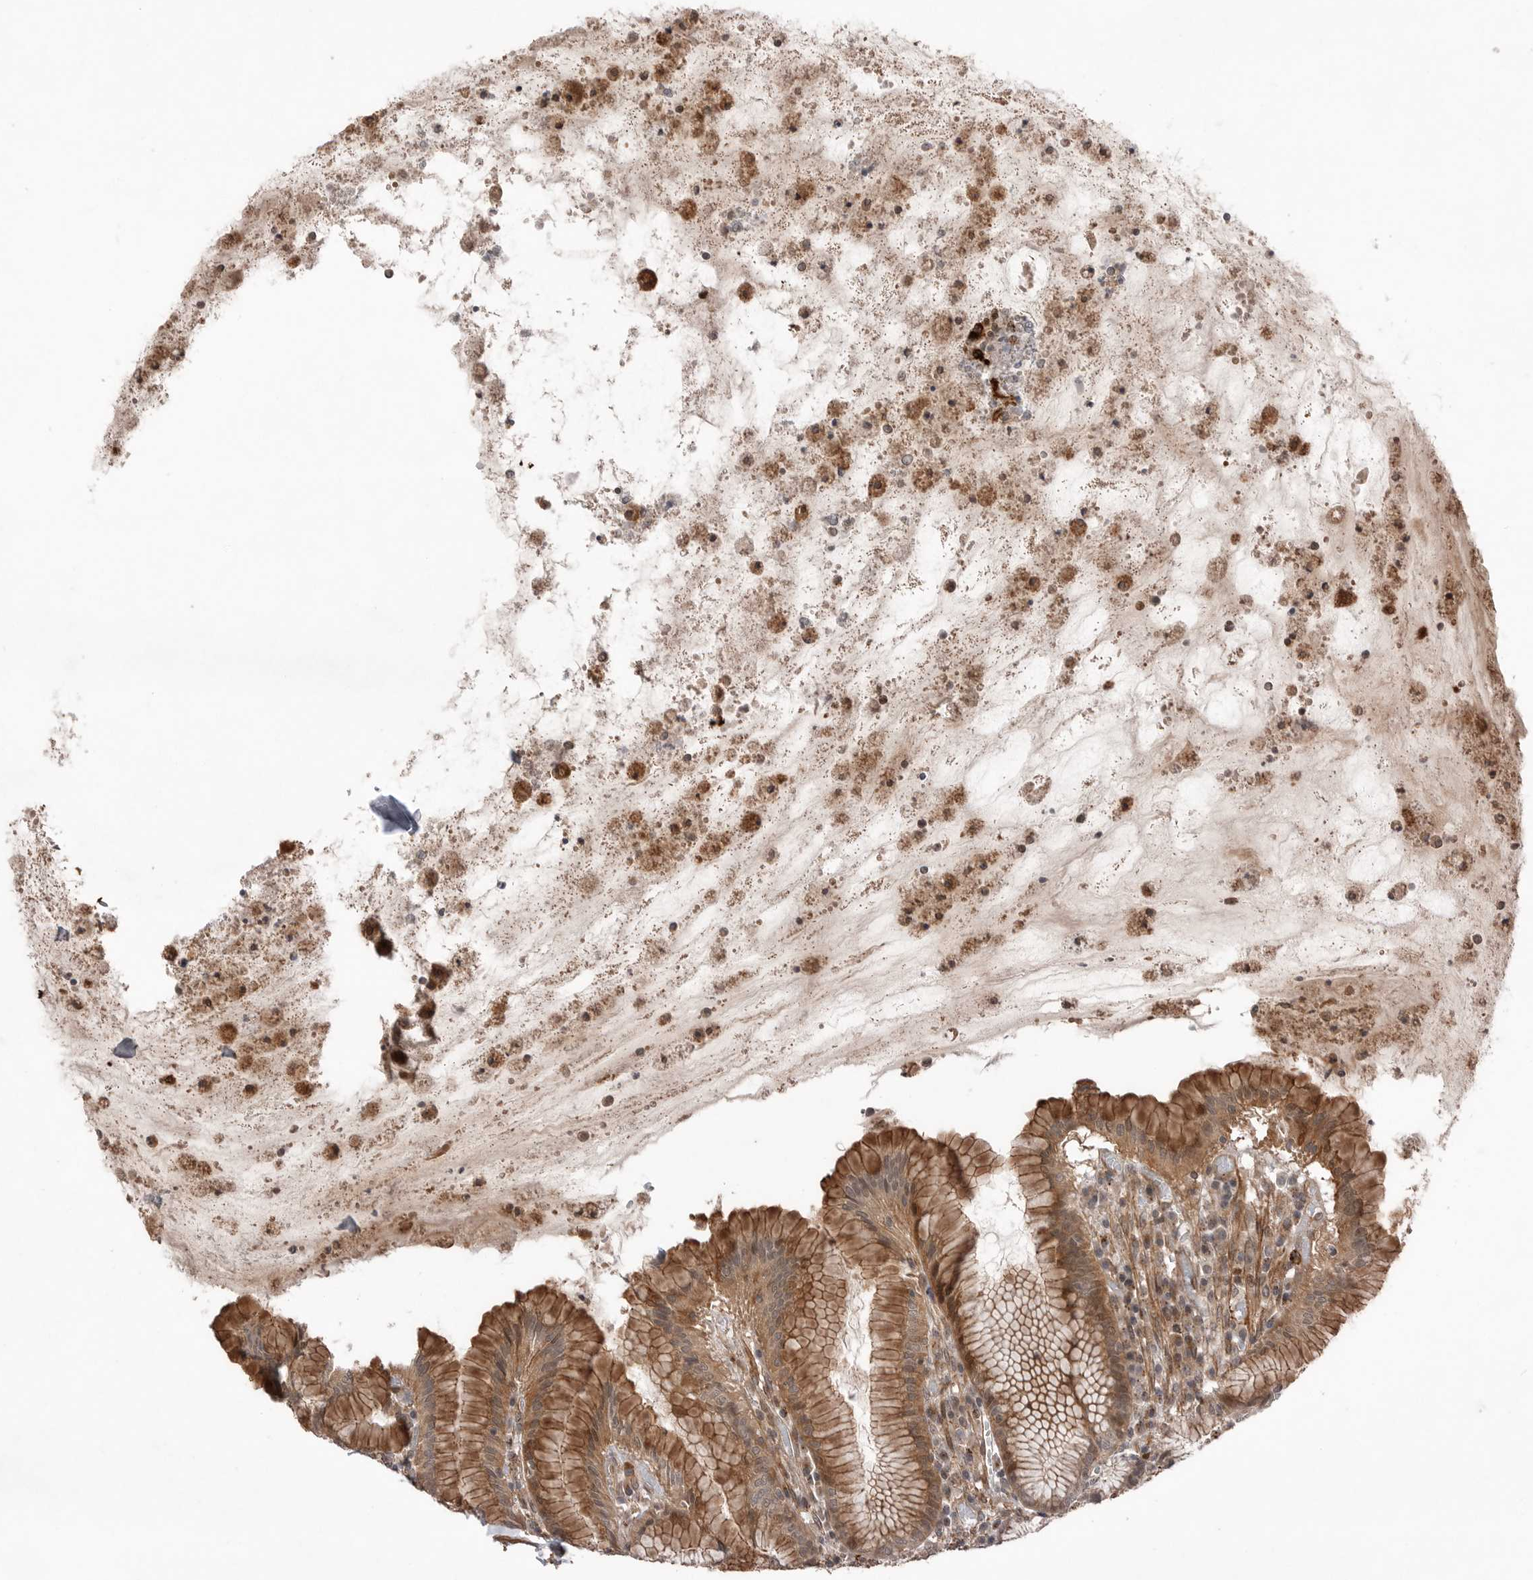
{"staining": {"intensity": "moderate", "quantity": ">75%", "location": "cytoplasmic/membranous"}, "tissue": "stomach", "cell_type": "Glandular cells", "image_type": "normal", "snomed": [{"axis": "morphology", "description": "Normal tissue, NOS"}, {"axis": "topography", "description": "Stomach"}], "caption": "High-power microscopy captured an IHC image of normal stomach, revealing moderate cytoplasmic/membranous staining in approximately >75% of glandular cells.", "gene": "PEAK1", "patient": {"sex": "male", "age": 55}}